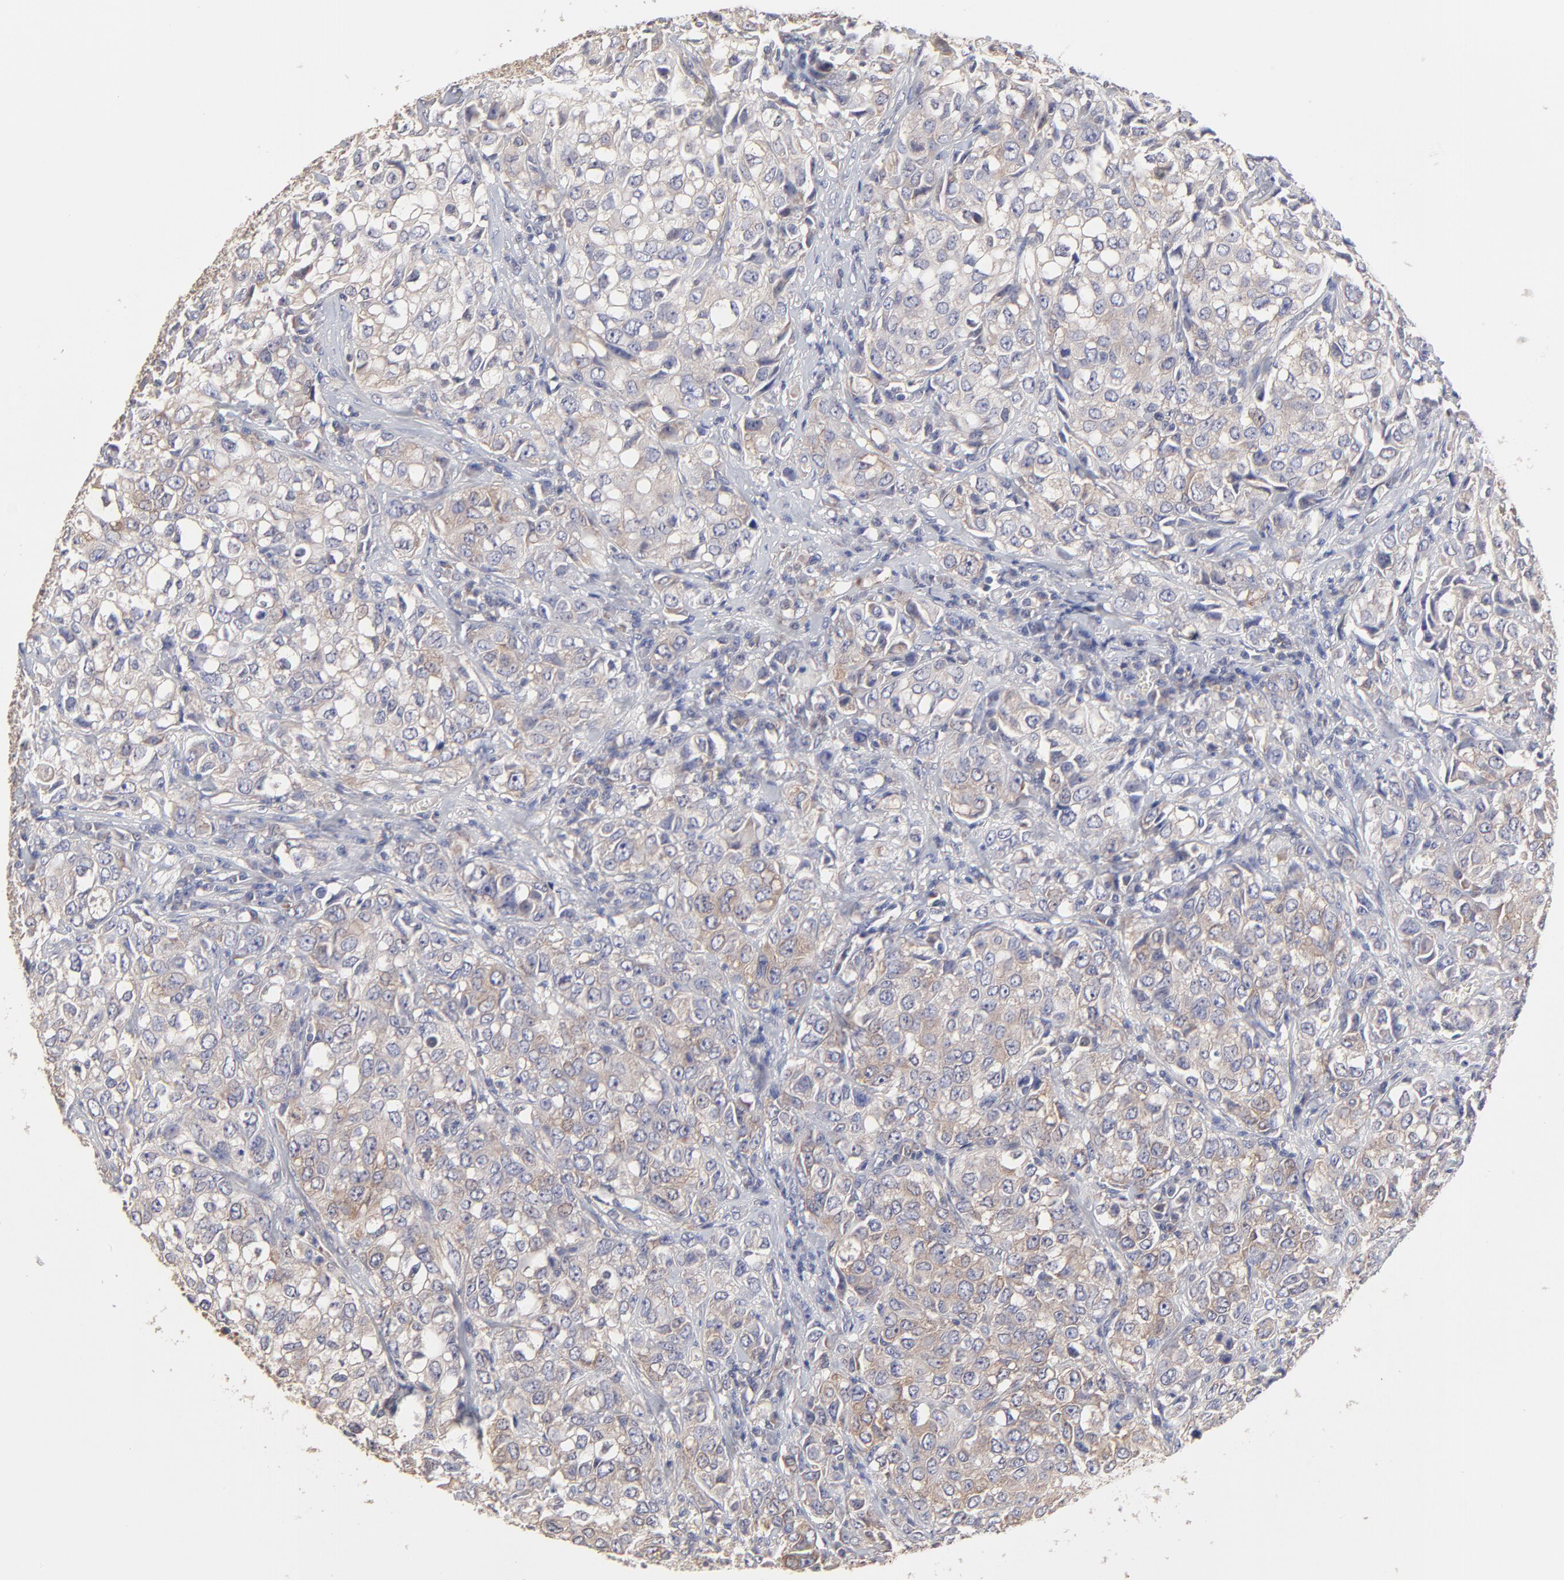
{"staining": {"intensity": "weak", "quantity": "<25%", "location": "cytoplasmic/membranous"}, "tissue": "urothelial cancer", "cell_type": "Tumor cells", "image_type": "cancer", "snomed": [{"axis": "morphology", "description": "Urothelial carcinoma, High grade"}, {"axis": "topography", "description": "Urinary bladder"}], "caption": "A high-resolution micrograph shows IHC staining of urothelial carcinoma (high-grade), which shows no significant expression in tumor cells.", "gene": "CCT2", "patient": {"sex": "female", "age": 75}}